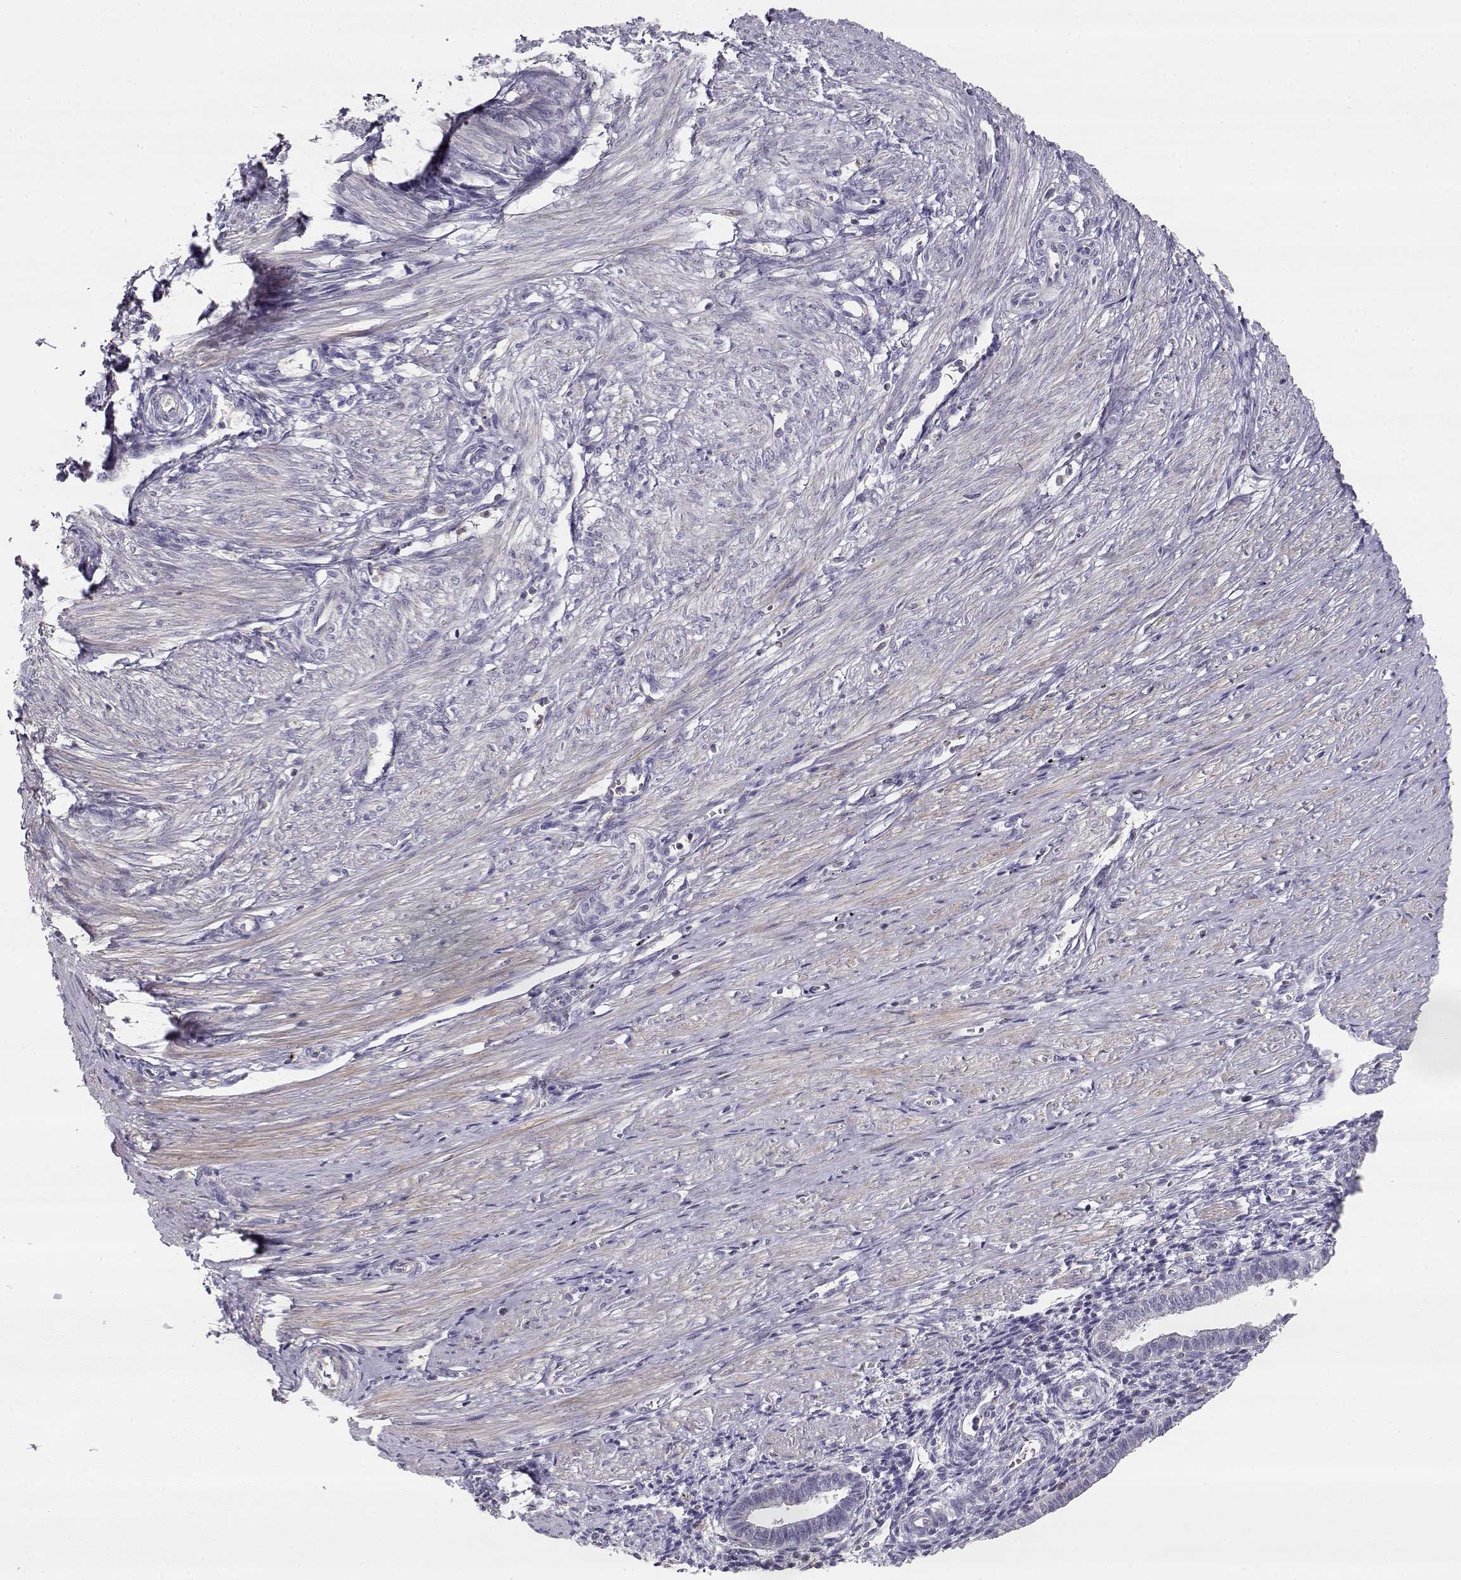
{"staining": {"intensity": "negative", "quantity": "none", "location": "none"}, "tissue": "endometrium", "cell_type": "Cells in endometrial stroma", "image_type": "normal", "snomed": [{"axis": "morphology", "description": "Normal tissue, NOS"}, {"axis": "topography", "description": "Endometrium"}], "caption": "The photomicrograph demonstrates no staining of cells in endometrial stroma in unremarkable endometrium. (Brightfield microscopy of DAB (3,3'-diaminobenzidine) immunohistochemistry at high magnification).", "gene": "VAV1", "patient": {"sex": "female", "age": 37}}